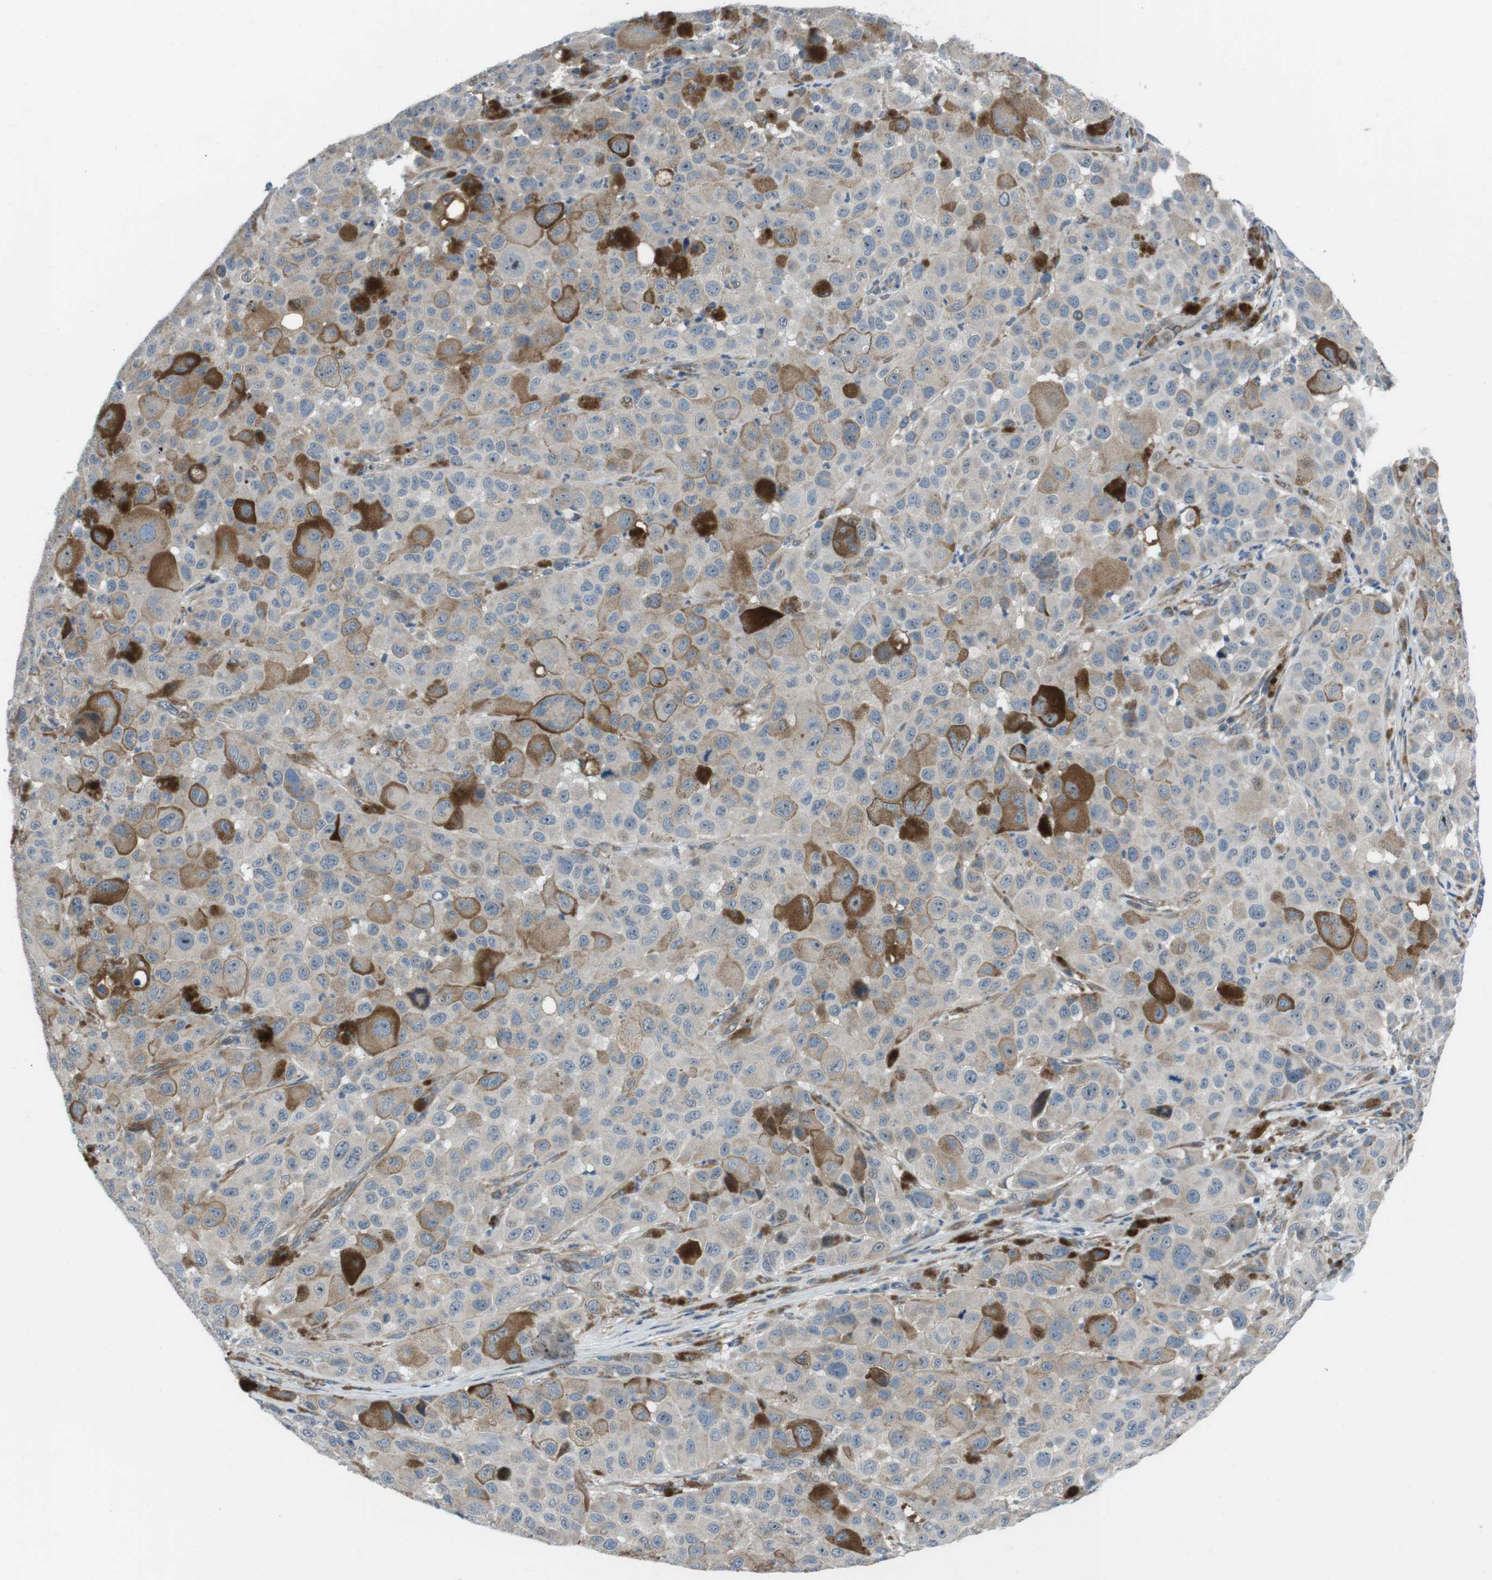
{"staining": {"intensity": "weak", "quantity": ">75%", "location": "cytoplasmic/membranous"}, "tissue": "melanoma", "cell_type": "Tumor cells", "image_type": "cancer", "snomed": [{"axis": "morphology", "description": "Malignant melanoma, NOS"}, {"axis": "topography", "description": "Skin"}], "caption": "A photomicrograph of melanoma stained for a protein shows weak cytoplasmic/membranous brown staining in tumor cells.", "gene": "FAM174B", "patient": {"sex": "male", "age": 96}}